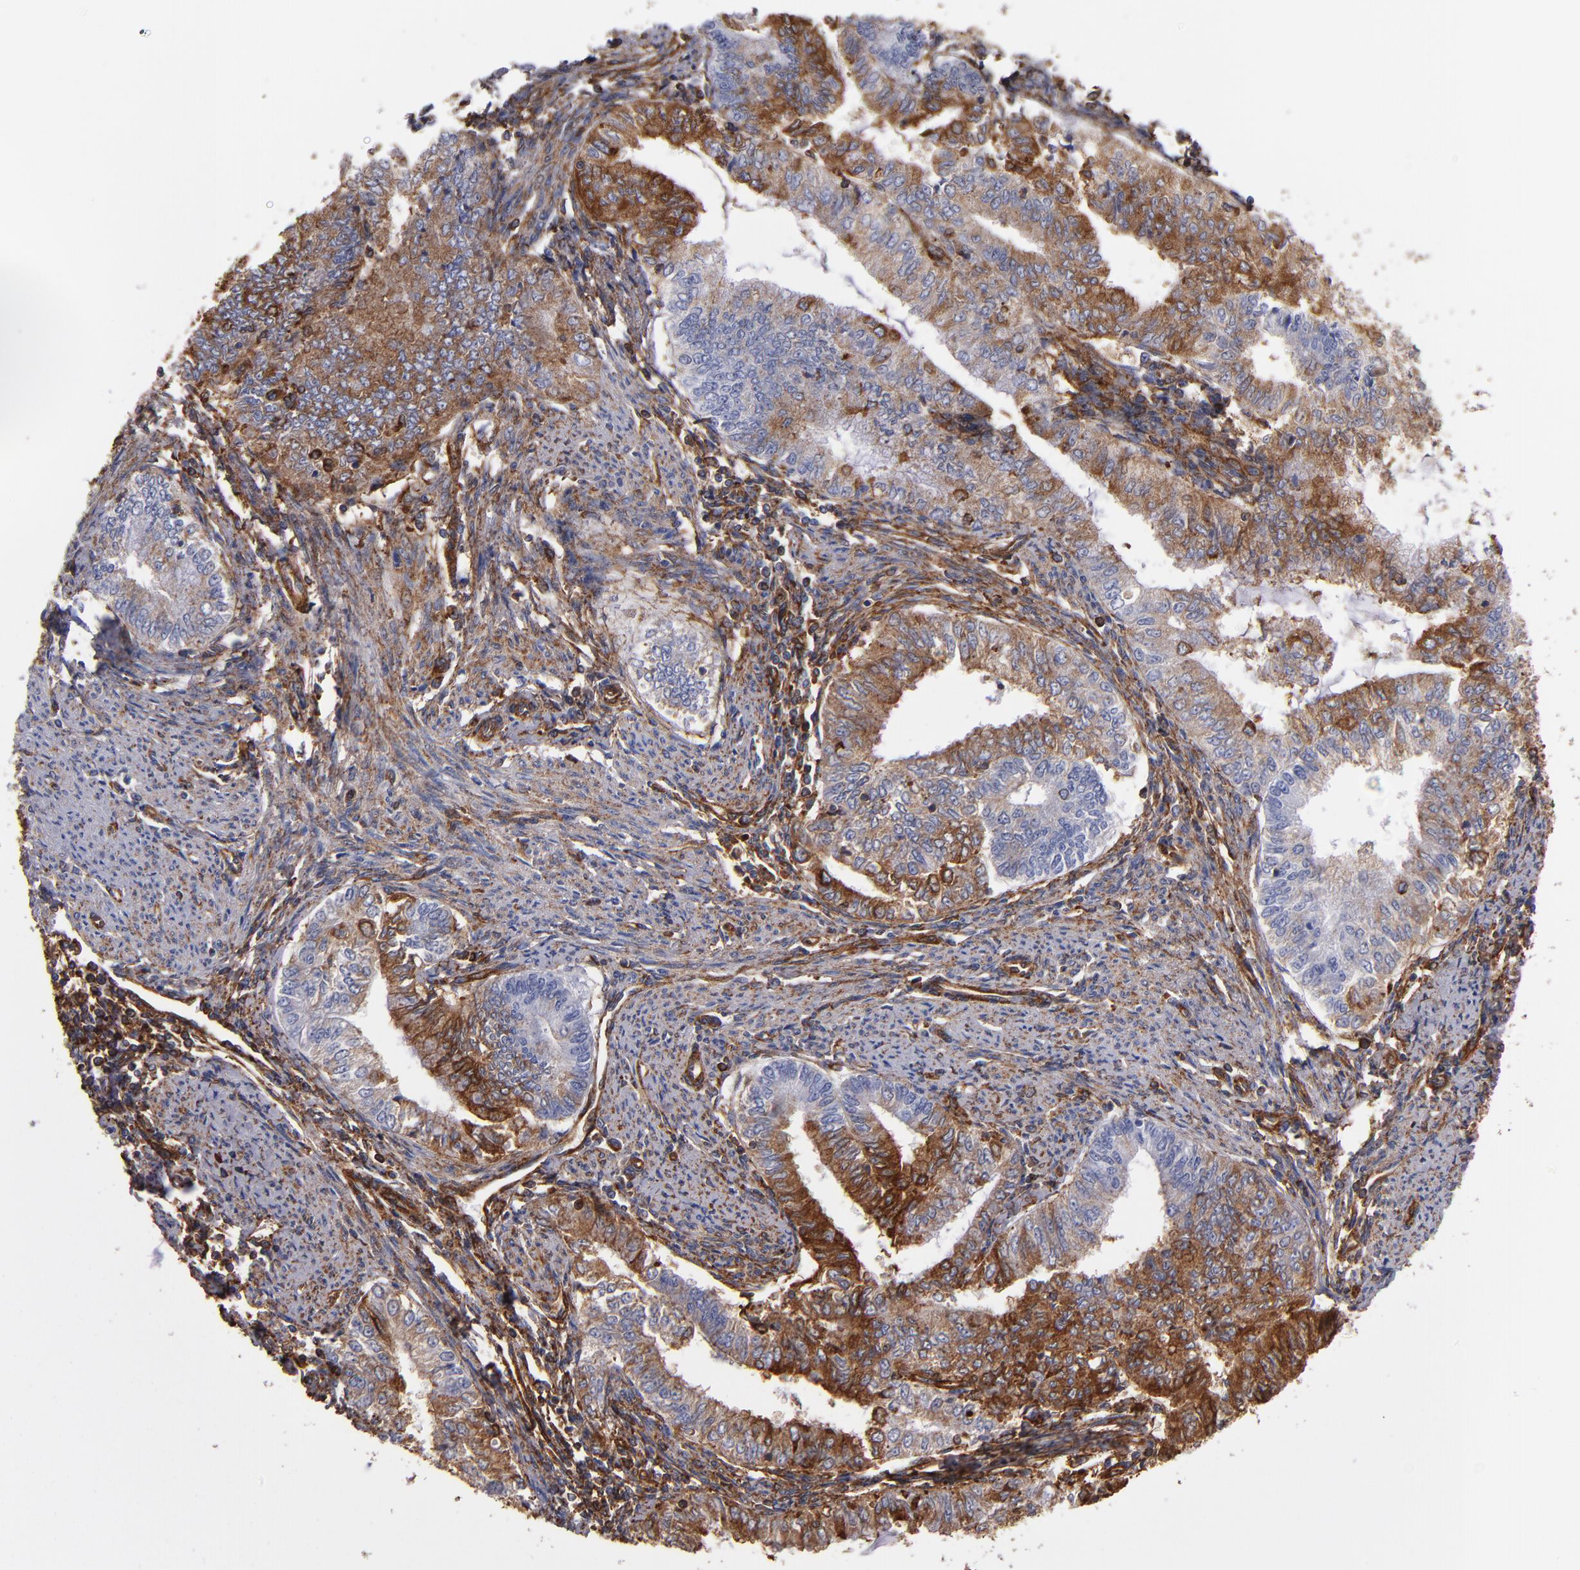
{"staining": {"intensity": "strong", "quantity": "25%-75%", "location": "cytoplasmic/membranous"}, "tissue": "endometrial cancer", "cell_type": "Tumor cells", "image_type": "cancer", "snomed": [{"axis": "morphology", "description": "Adenocarcinoma, NOS"}, {"axis": "topography", "description": "Endometrium"}], "caption": "Adenocarcinoma (endometrial) stained with a brown dye demonstrates strong cytoplasmic/membranous positive positivity in about 25%-75% of tumor cells.", "gene": "MVP", "patient": {"sex": "female", "age": 66}}